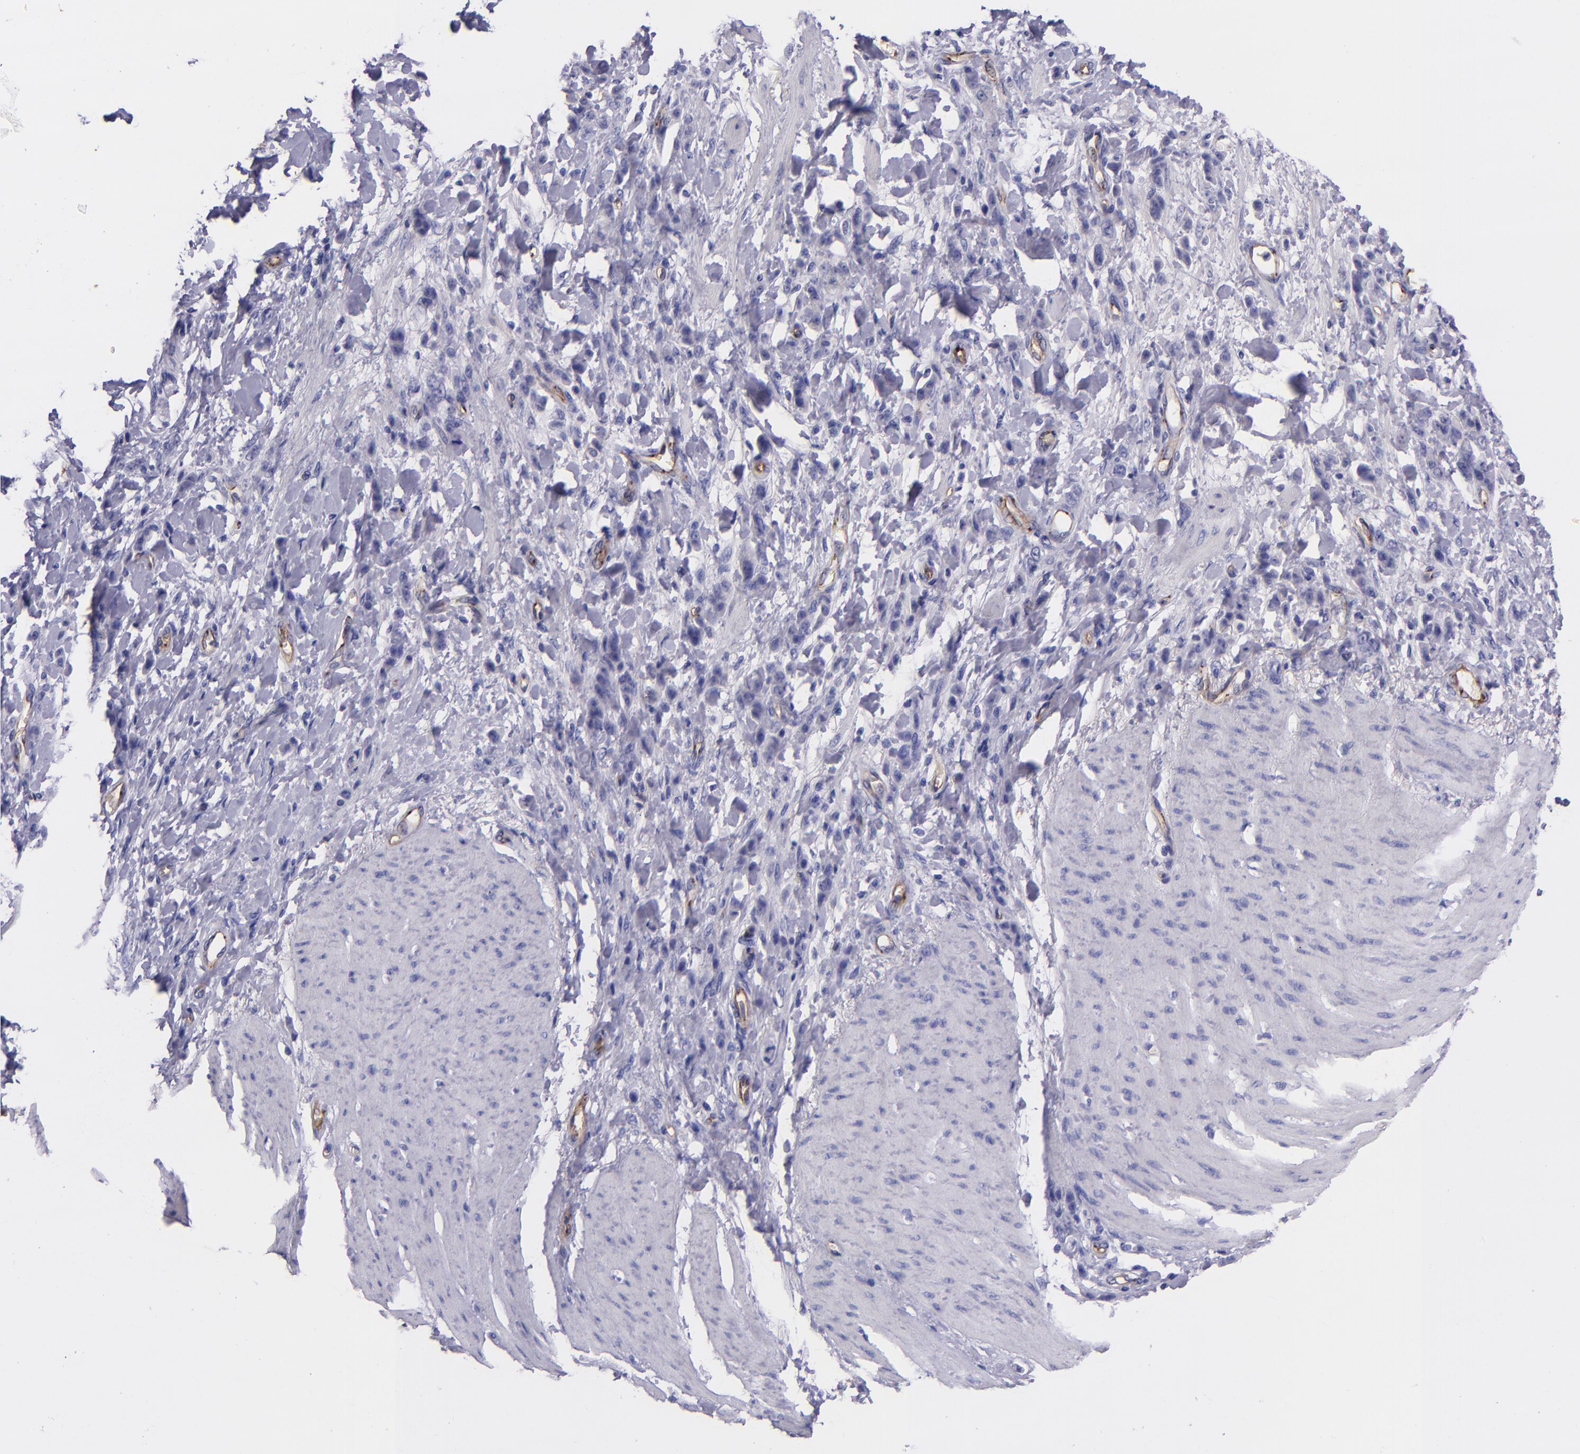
{"staining": {"intensity": "negative", "quantity": "none", "location": "none"}, "tissue": "stomach cancer", "cell_type": "Tumor cells", "image_type": "cancer", "snomed": [{"axis": "morphology", "description": "Normal tissue, NOS"}, {"axis": "morphology", "description": "Adenocarcinoma, NOS"}, {"axis": "topography", "description": "Stomach"}], "caption": "Tumor cells show no significant positivity in stomach cancer.", "gene": "NOS3", "patient": {"sex": "male", "age": 82}}